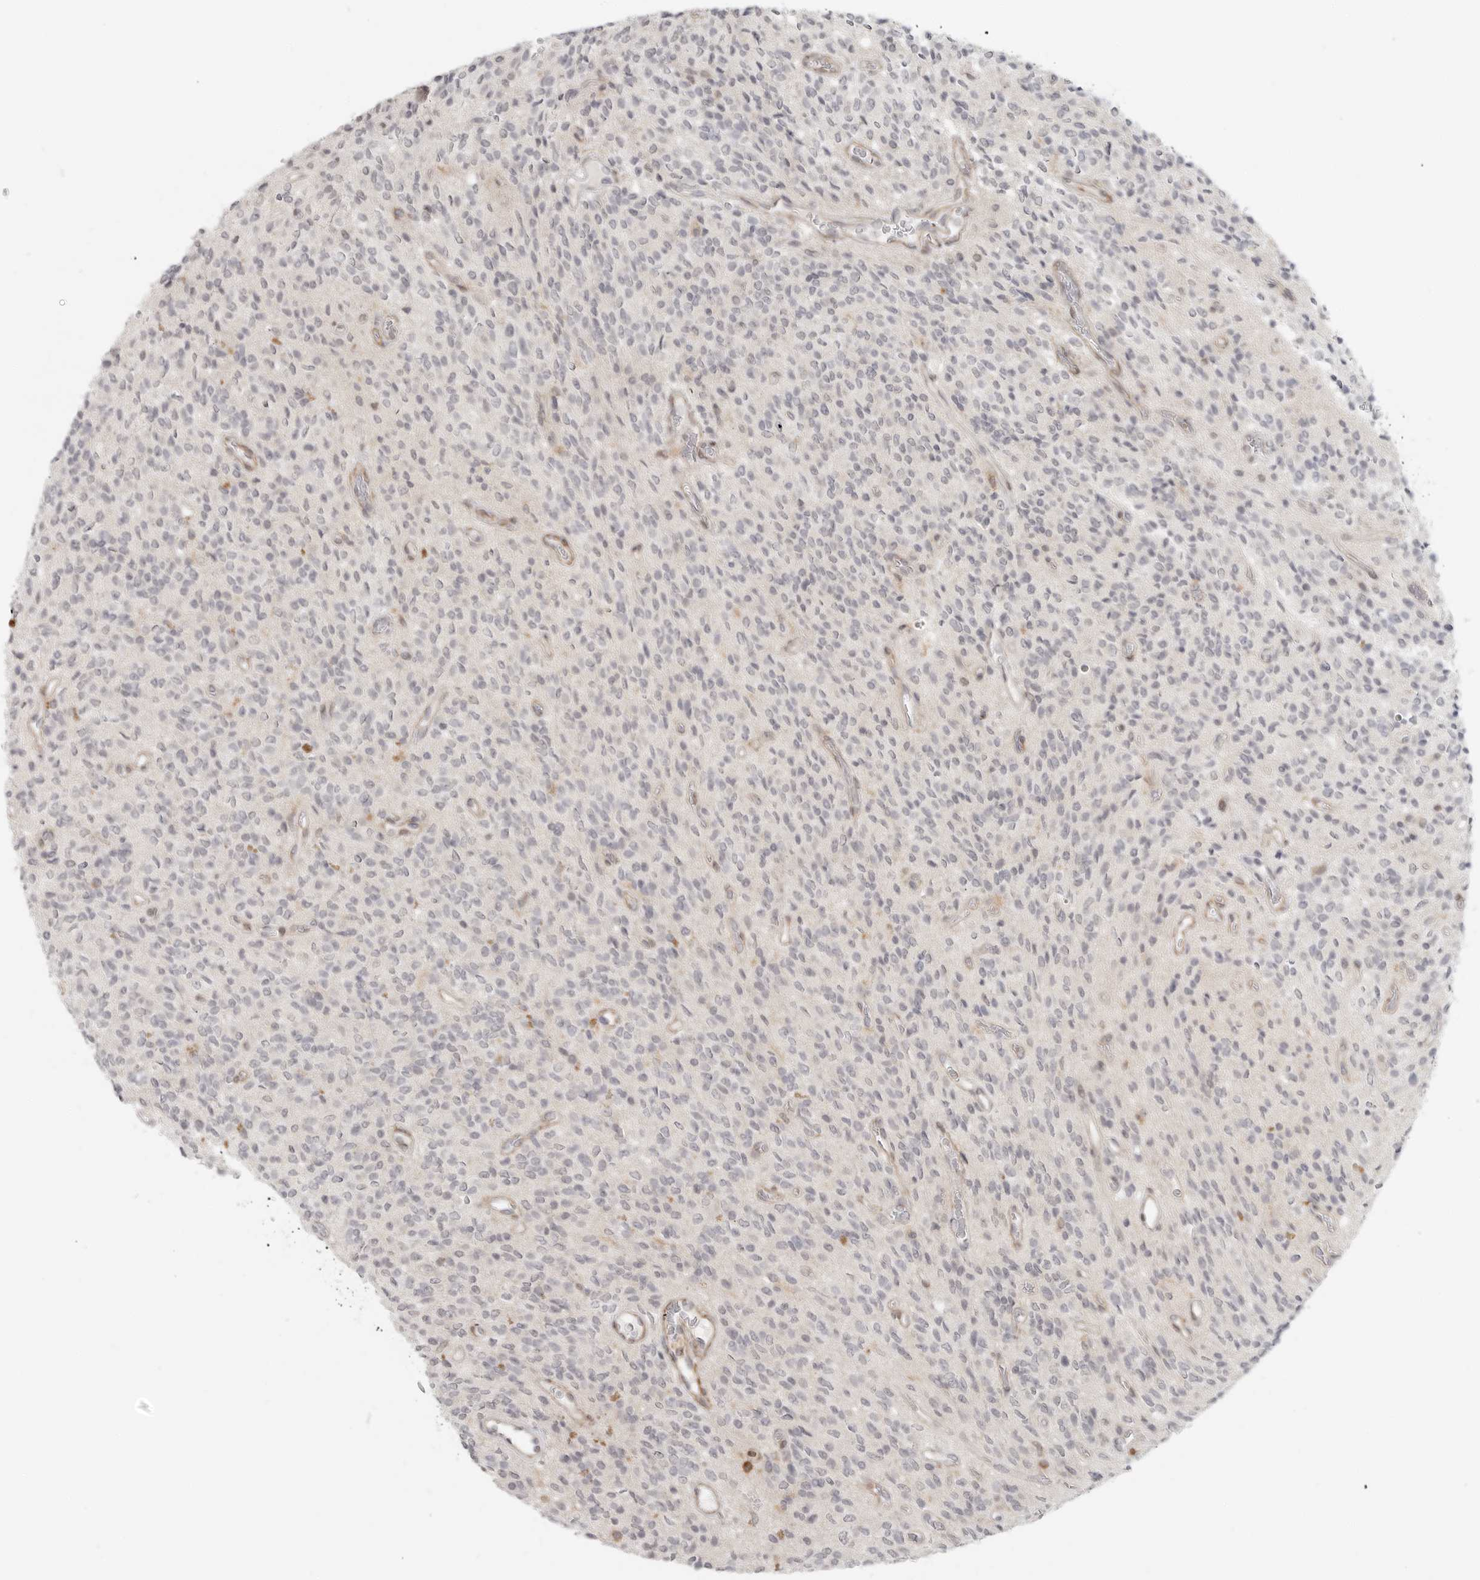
{"staining": {"intensity": "negative", "quantity": "none", "location": "none"}, "tissue": "glioma", "cell_type": "Tumor cells", "image_type": "cancer", "snomed": [{"axis": "morphology", "description": "Glioma, malignant, High grade"}, {"axis": "topography", "description": "Brain"}], "caption": "An image of glioma stained for a protein demonstrates no brown staining in tumor cells.", "gene": "SH3KBP1", "patient": {"sex": "male", "age": 34}}